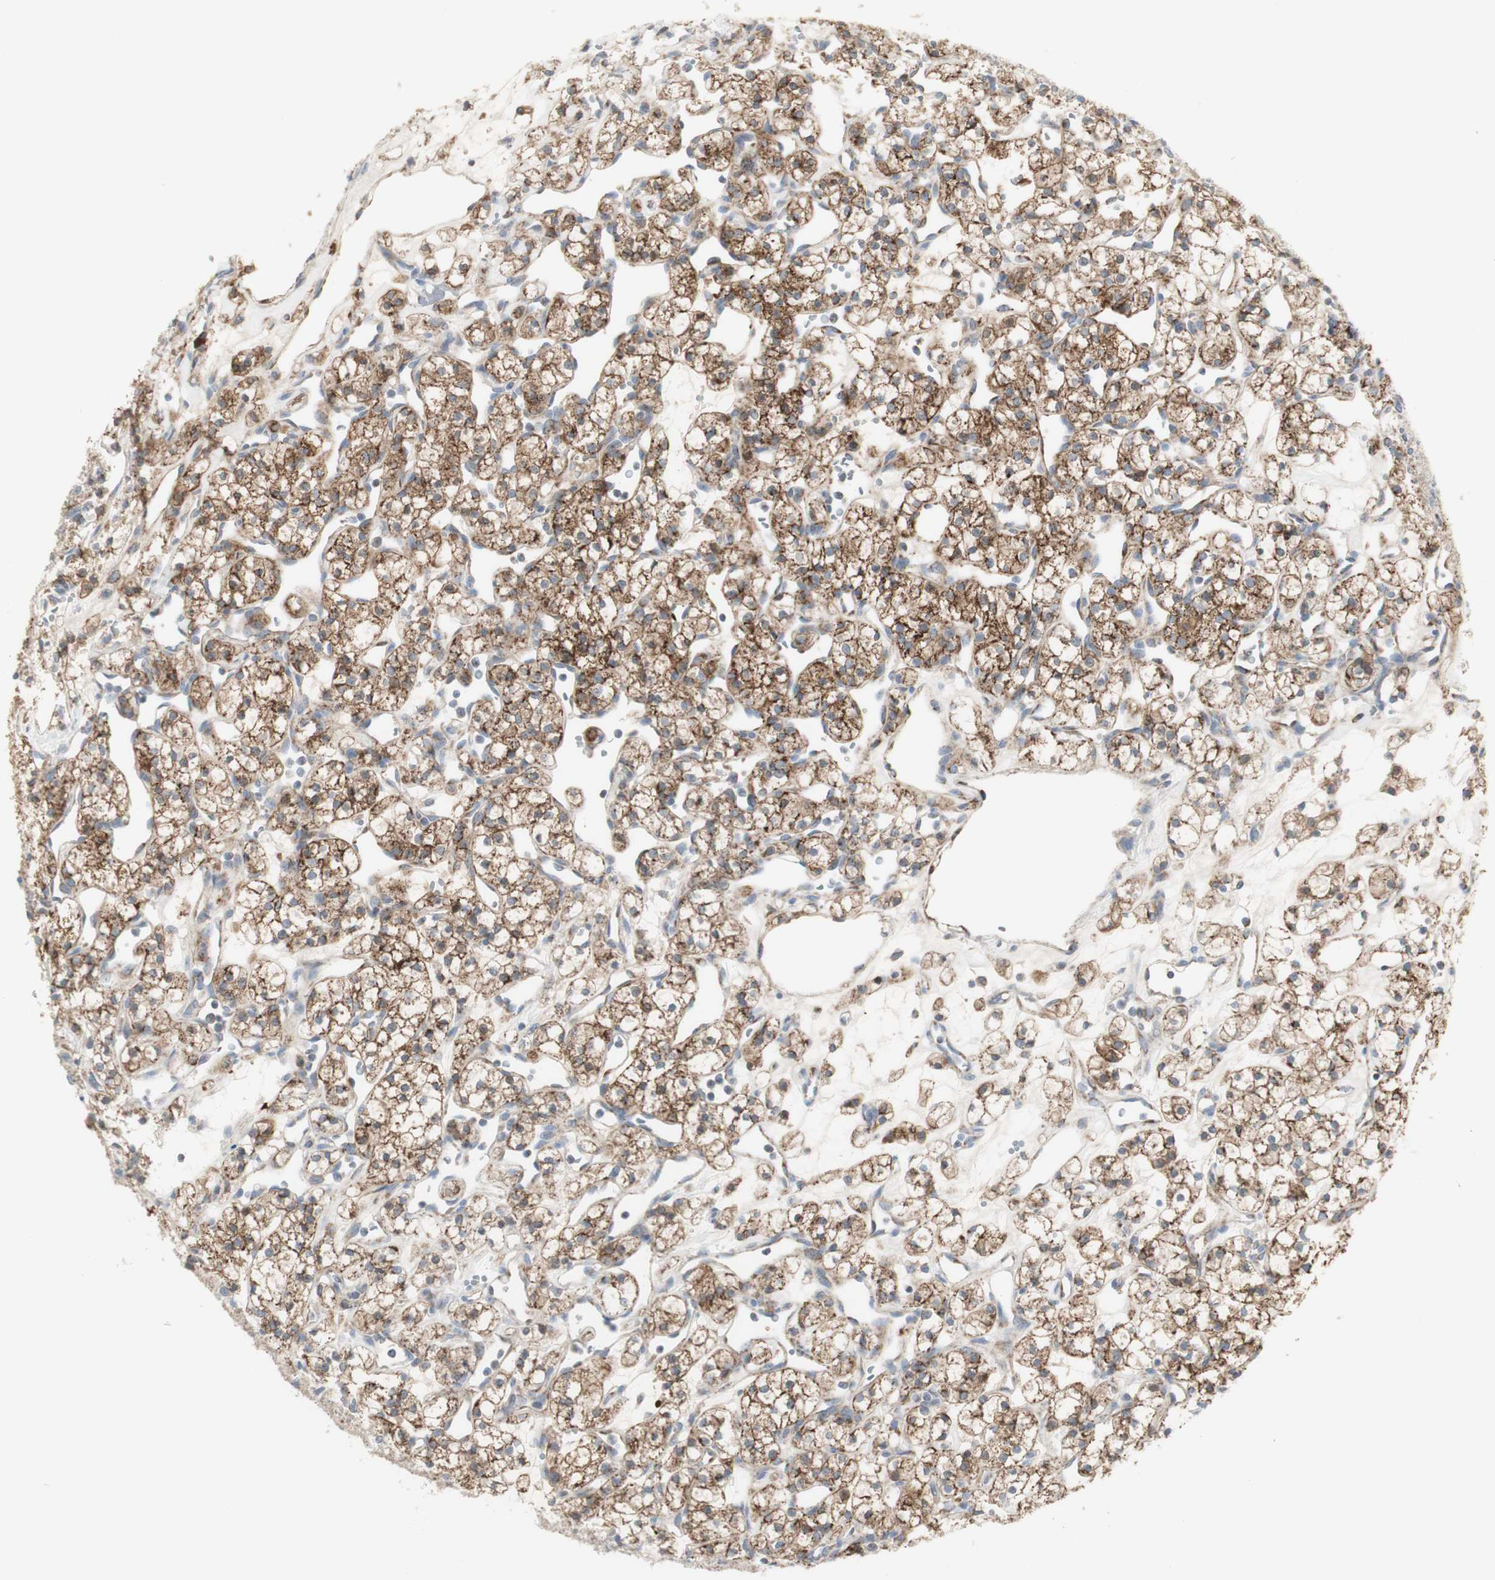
{"staining": {"intensity": "moderate", "quantity": ">75%", "location": "cytoplasmic/membranous"}, "tissue": "renal cancer", "cell_type": "Tumor cells", "image_type": "cancer", "snomed": [{"axis": "morphology", "description": "Adenocarcinoma, NOS"}, {"axis": "topography", "description": "Kidney"}], "caption": "A brown stain highlights moderate cytoplasmic/membranous staining of a protein in renal adenocarcinoma tumor cells.", "gene": "C3orf52", "patient": {"sex": "female", "age": 60}}